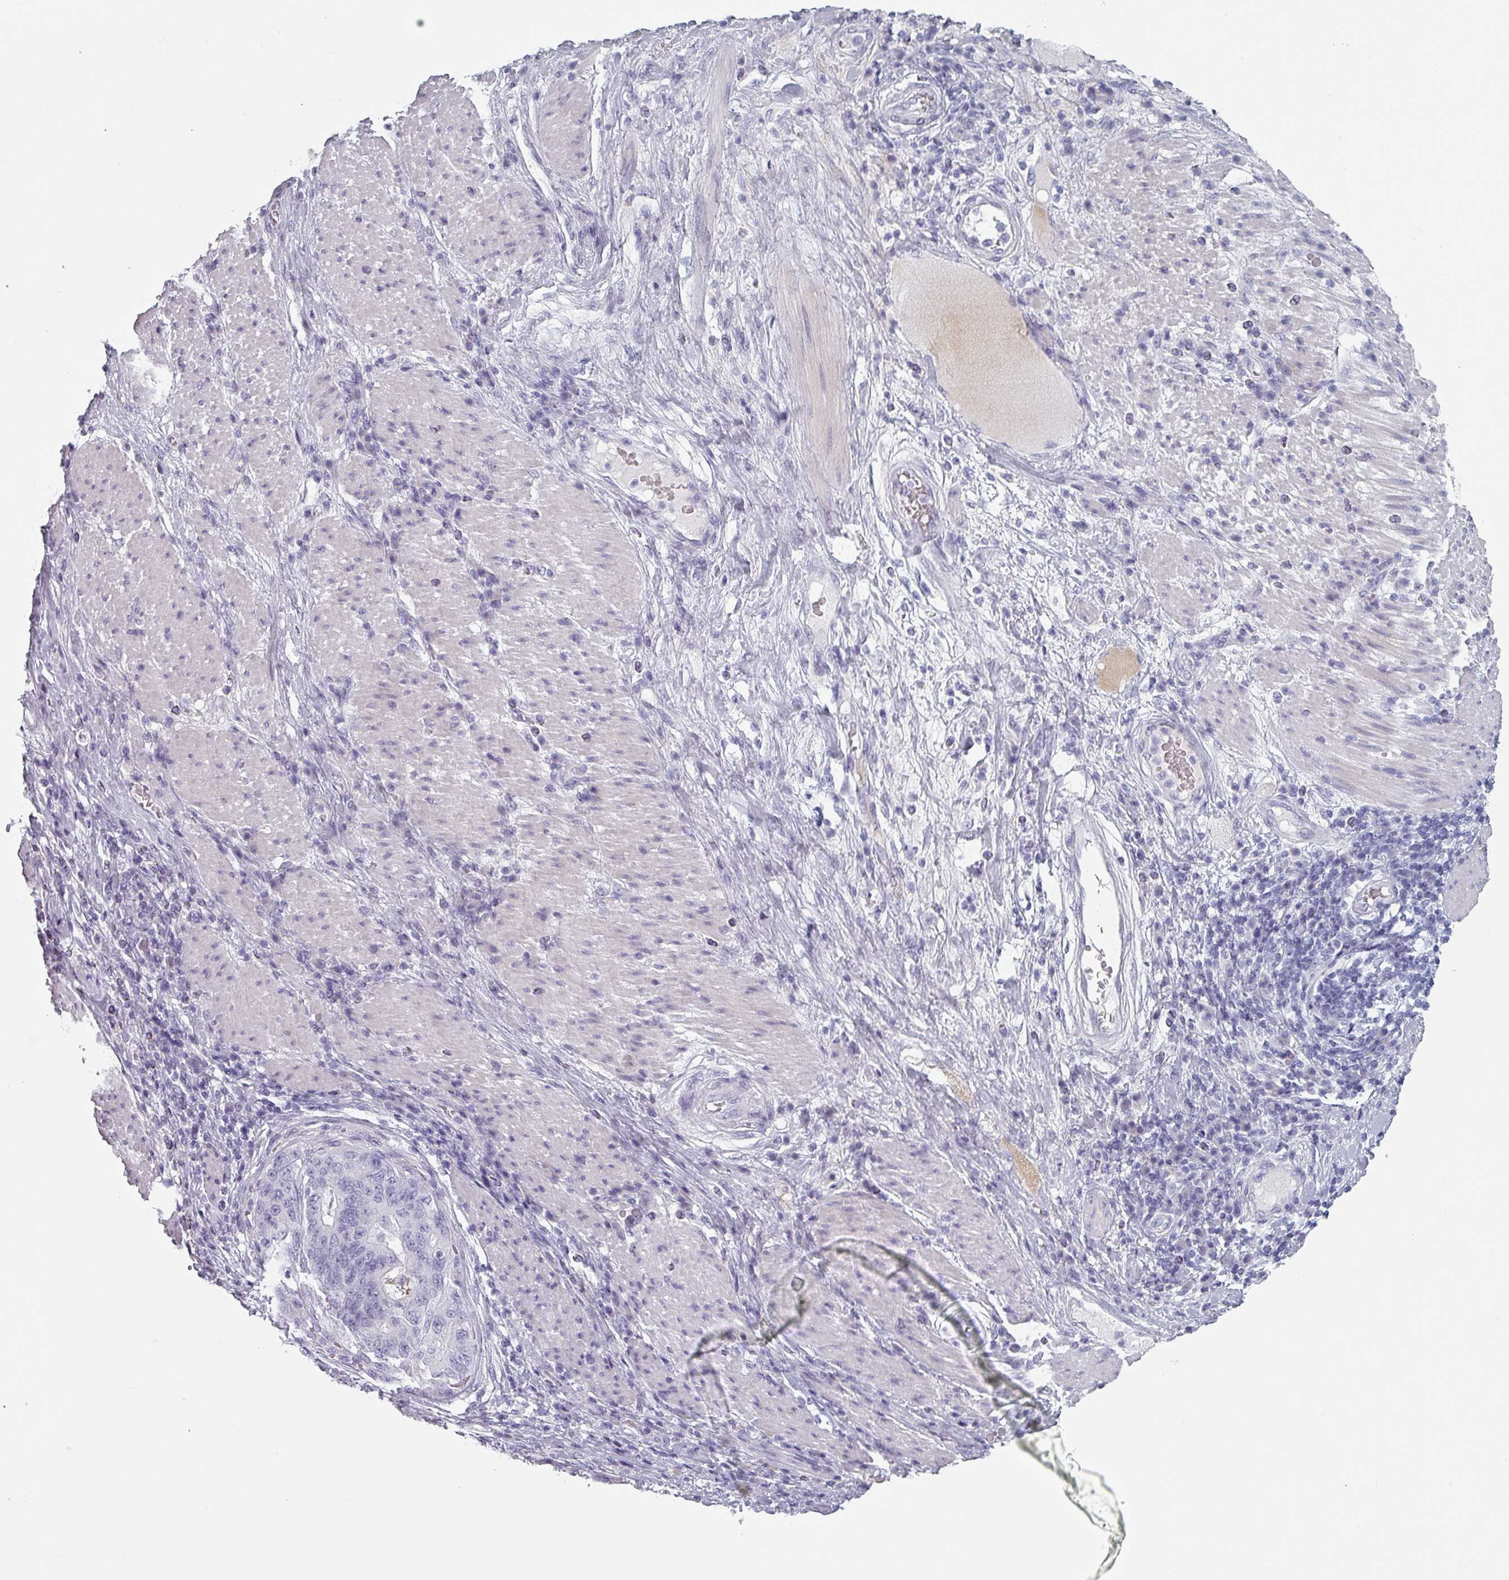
{"staining": {"intensity": "negative", "quantity": "none", "location": "none"}, "tissue": "stomach cancer", "cell_type": "Tumor cells", "image_type": "cancer", "snomed": [{"axis": "morphology", "description": "Normal tissue, NOS"}, {"axis": "morphology", "description": "Adenocarcinoma, NOS"}, {"axis": "topography", "description": "Stomach"}], "caption": "Immunohistochemistry image of neoplastic tissue: human stomach adenocarcinoma stained with DAB (3,3'-diaminobenzidine) exhibits no significant protein positivity in tumor cells.", "gene": "SLC35G2", "patient": {"sex": "female", "age": 64}}